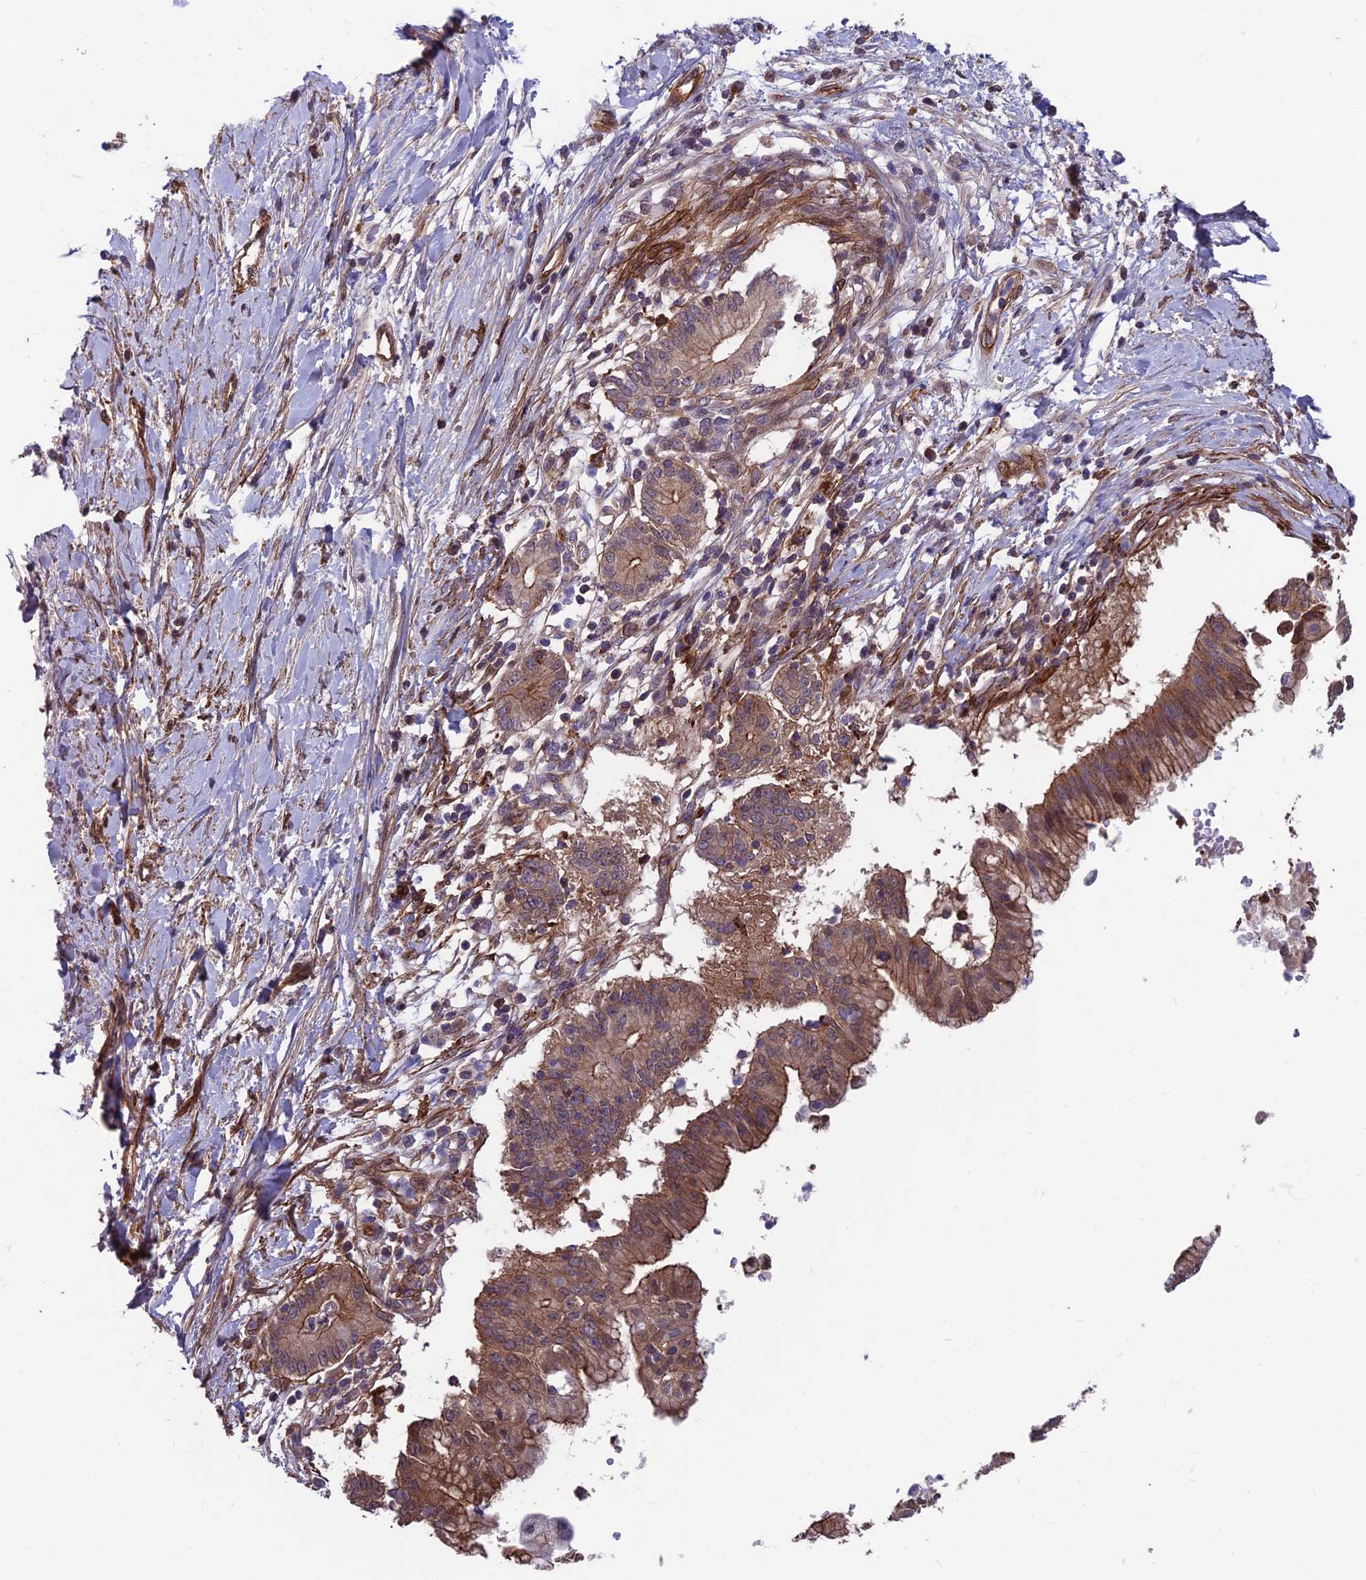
{"staining": {"intensity": "moderate", "quantity": ">75%", "location": "cytoplasmic/membranous"}, "tissue": "pancreatic cancer", "cell_type": "Tumor cells", "image_type": "cancer", "snomed": [{"axis": "morphology", "description": "Adenocarcinoma, NOS"}, {"axis": "topography", "description": "Pancreas"}], "caption": "DAB (3,3'-diaminobenzidine) immunohistochemical staining of pancreatic cancer exhibits moderate cytoplasmic/membranous protein staining in about >75% of tumor cells.", "gene": "RTN4RL1", "patient": {"sex": "male", "age": 68}}